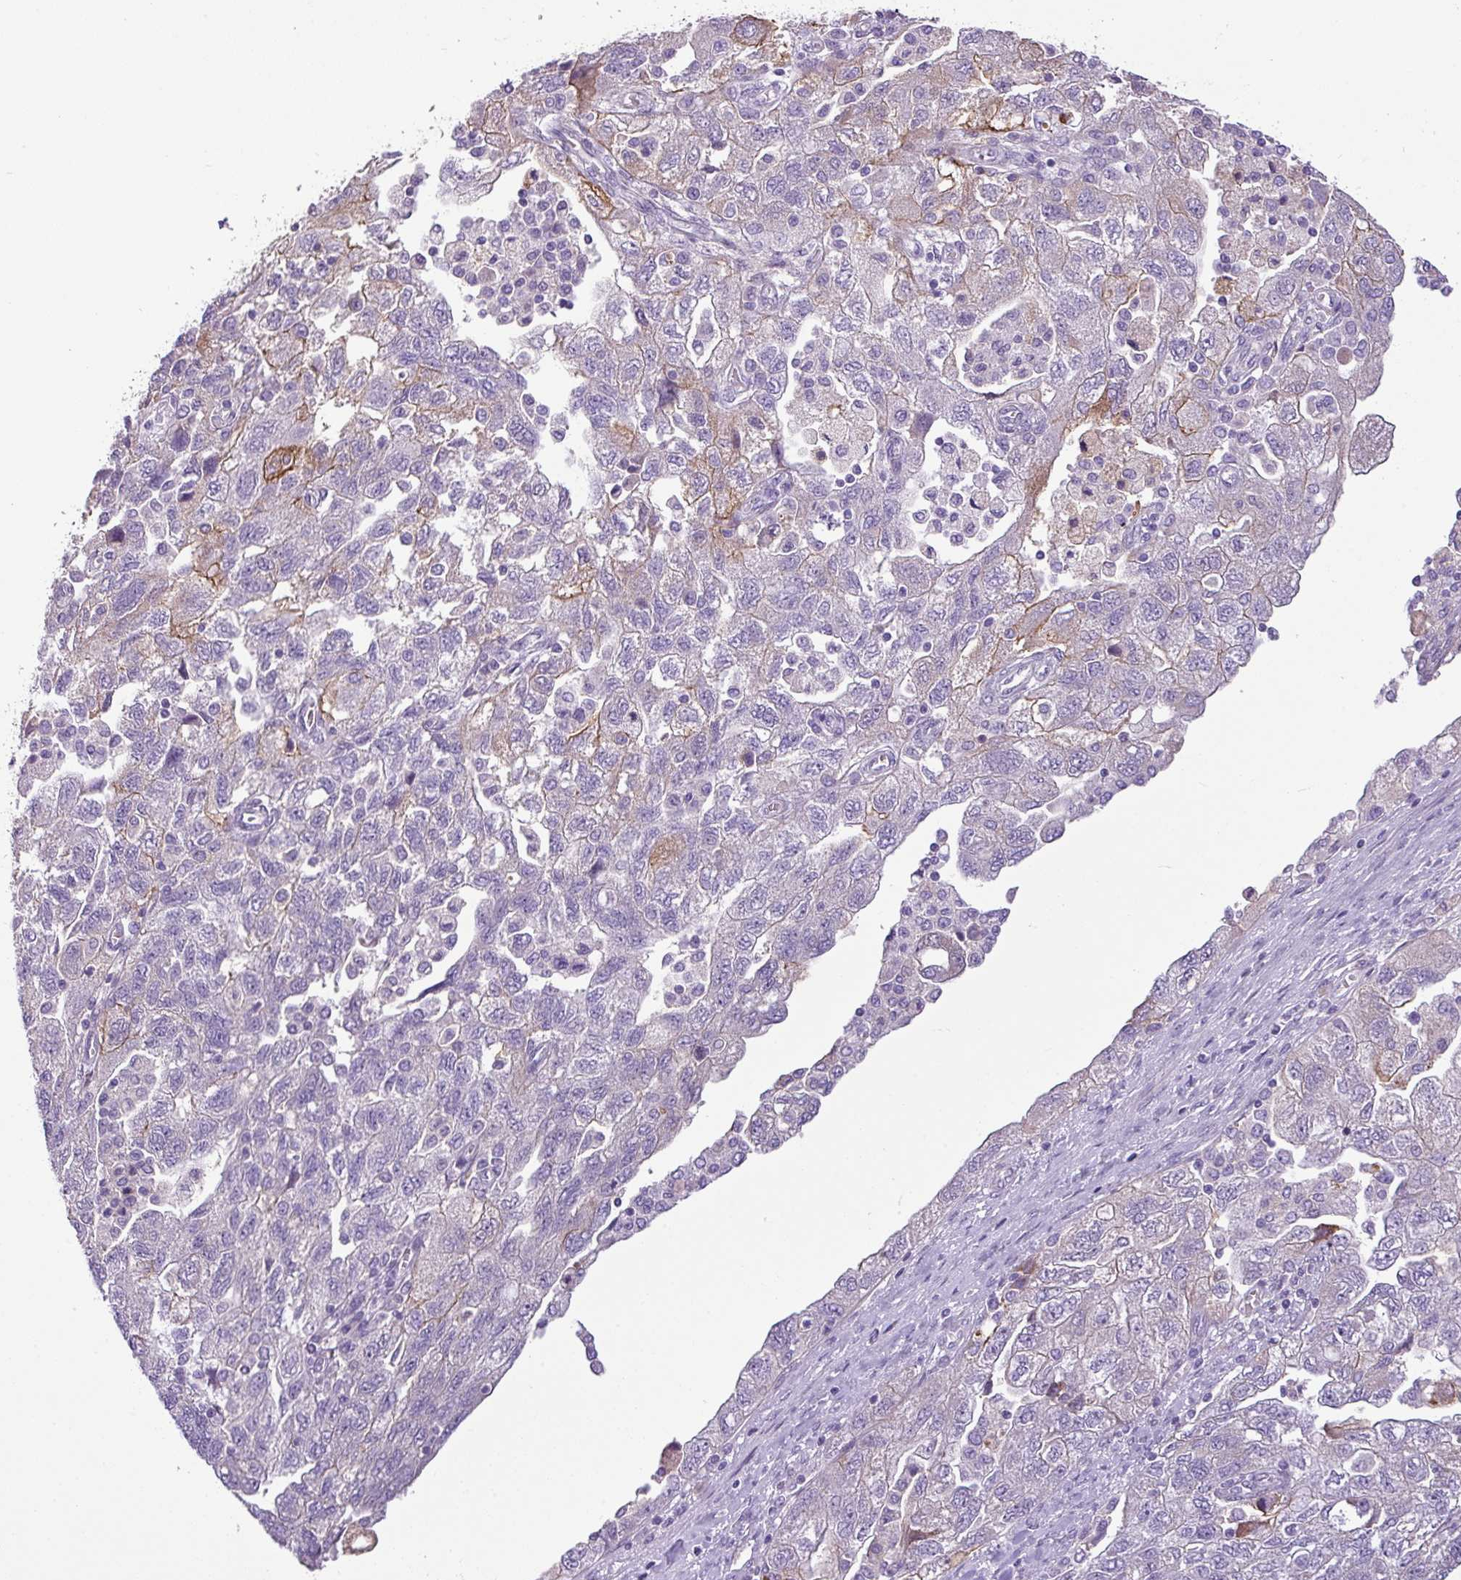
{"staining": {"intensity": "moderate", "quantity": "<25%", "location": "cytoplasmic/membranous"}, "tissue": "ovarian cancer", "cell_type": "Tumor cells", "image_type": "cancer", "snomed": [{"axis": "morphology", "description": "Carcinoma, NOS"}, {"axis": "morphology", "description": "Cystadenocarcinoma, serous, NOS"}, {"axis": "topography", "description": "Ovary"}], "caption": "Ovarian cancer tissue reveals moderate cytoplasmic/membranous positivity in about <25% of tumor cells The staining was performed using DAB to visualize the protein expression in brown, while the nuclei were stained in blue with hematoxylin (Magnification: 20x).", "gene": "TMEM178B", "patient": {"sex": "female", "age": 69}}